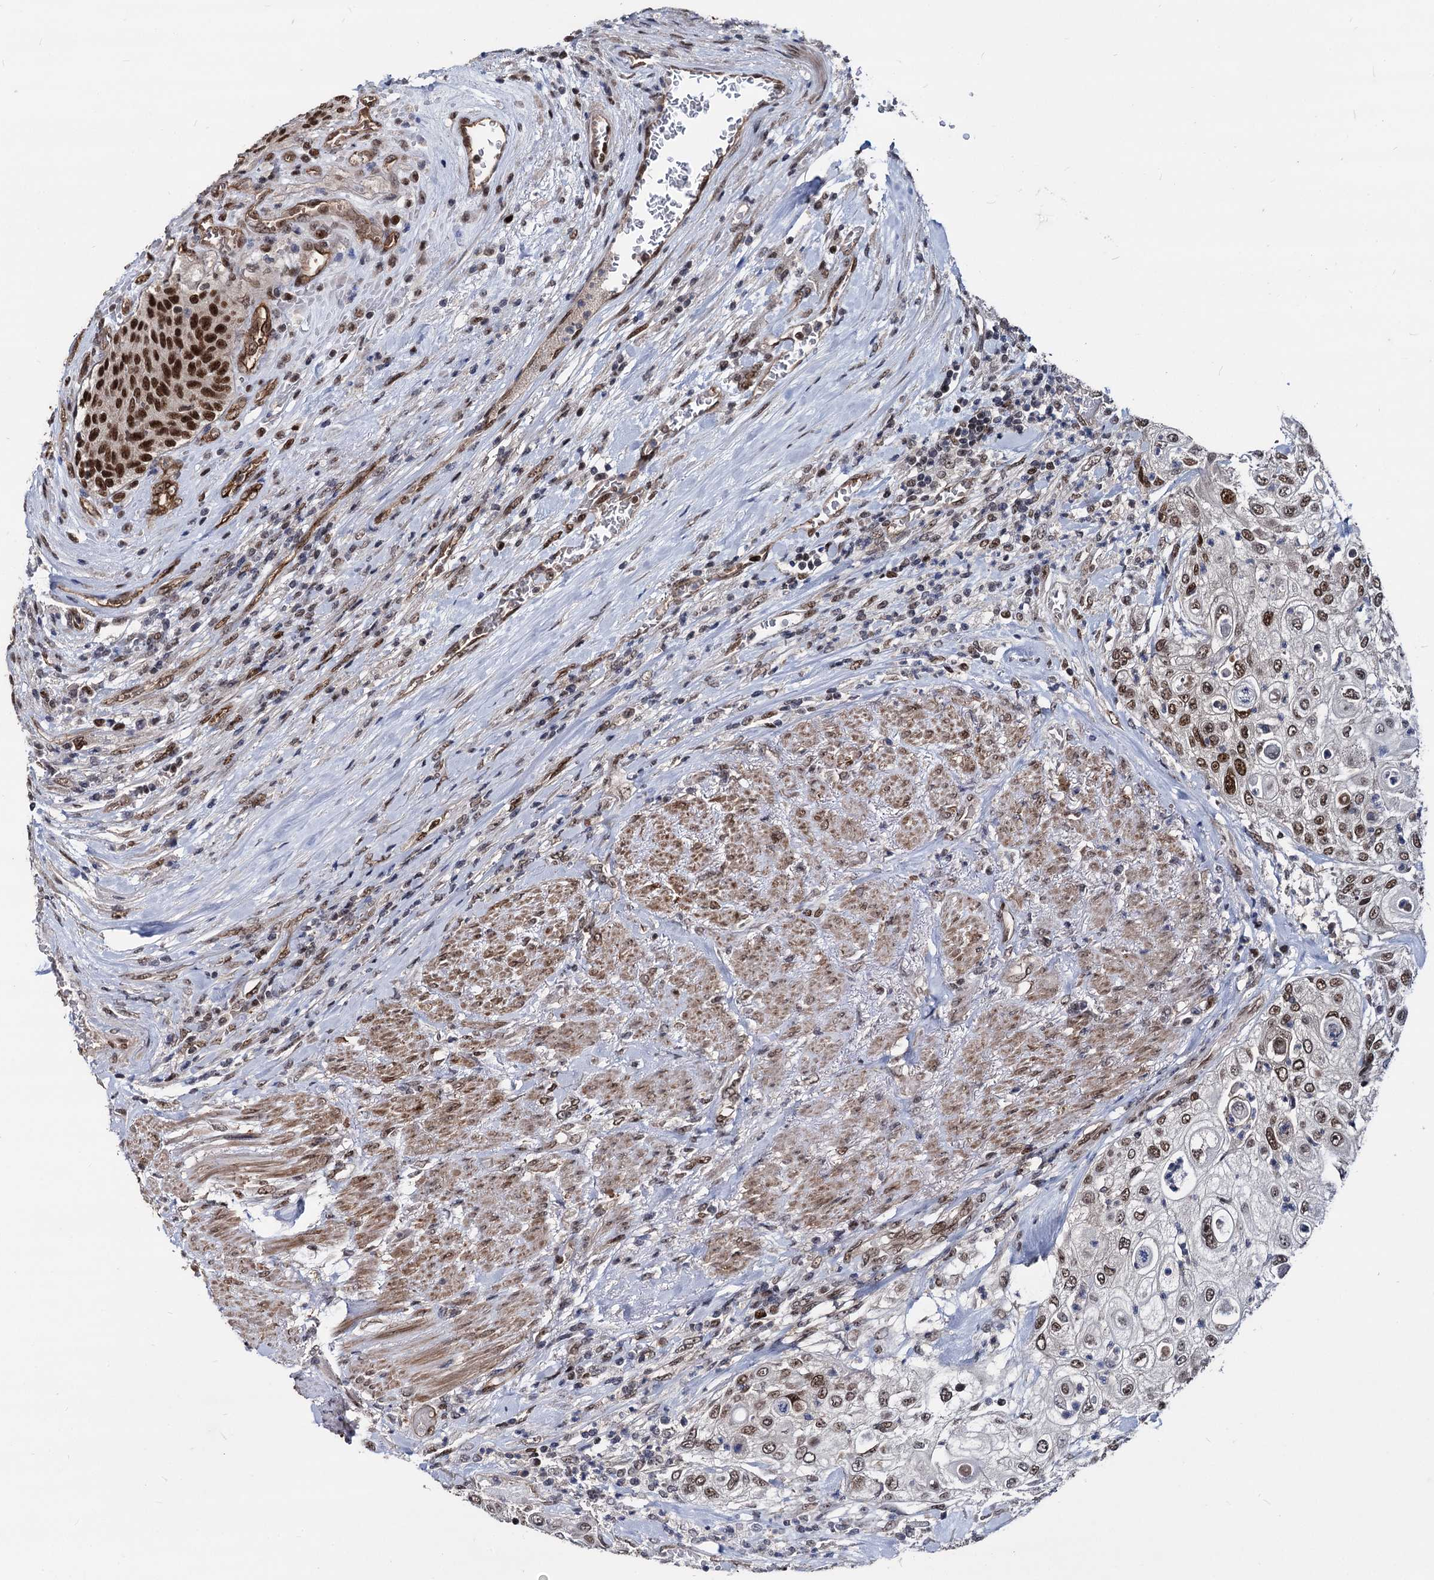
{"staining": {"intensity": "moderate", "quantity": ">75%", "location": "nuclear"}, "tissue": "urothelial cancer", "cell_type": "Tumor cells", "image_type": "cancer", "snomed": [{"axis": "morphology", "description": "Urothelial carcinoma, High grade"}, {"axis": "topography", "description": "Urinary bladder"}], "caption": "Immunohistochemistry of human urothelial cancer displays medium levels of moderate nuclear staining in about >75% of tumor cells.", "gene": "GALNT11", "patient": {"sex": "female", "age": 79}}